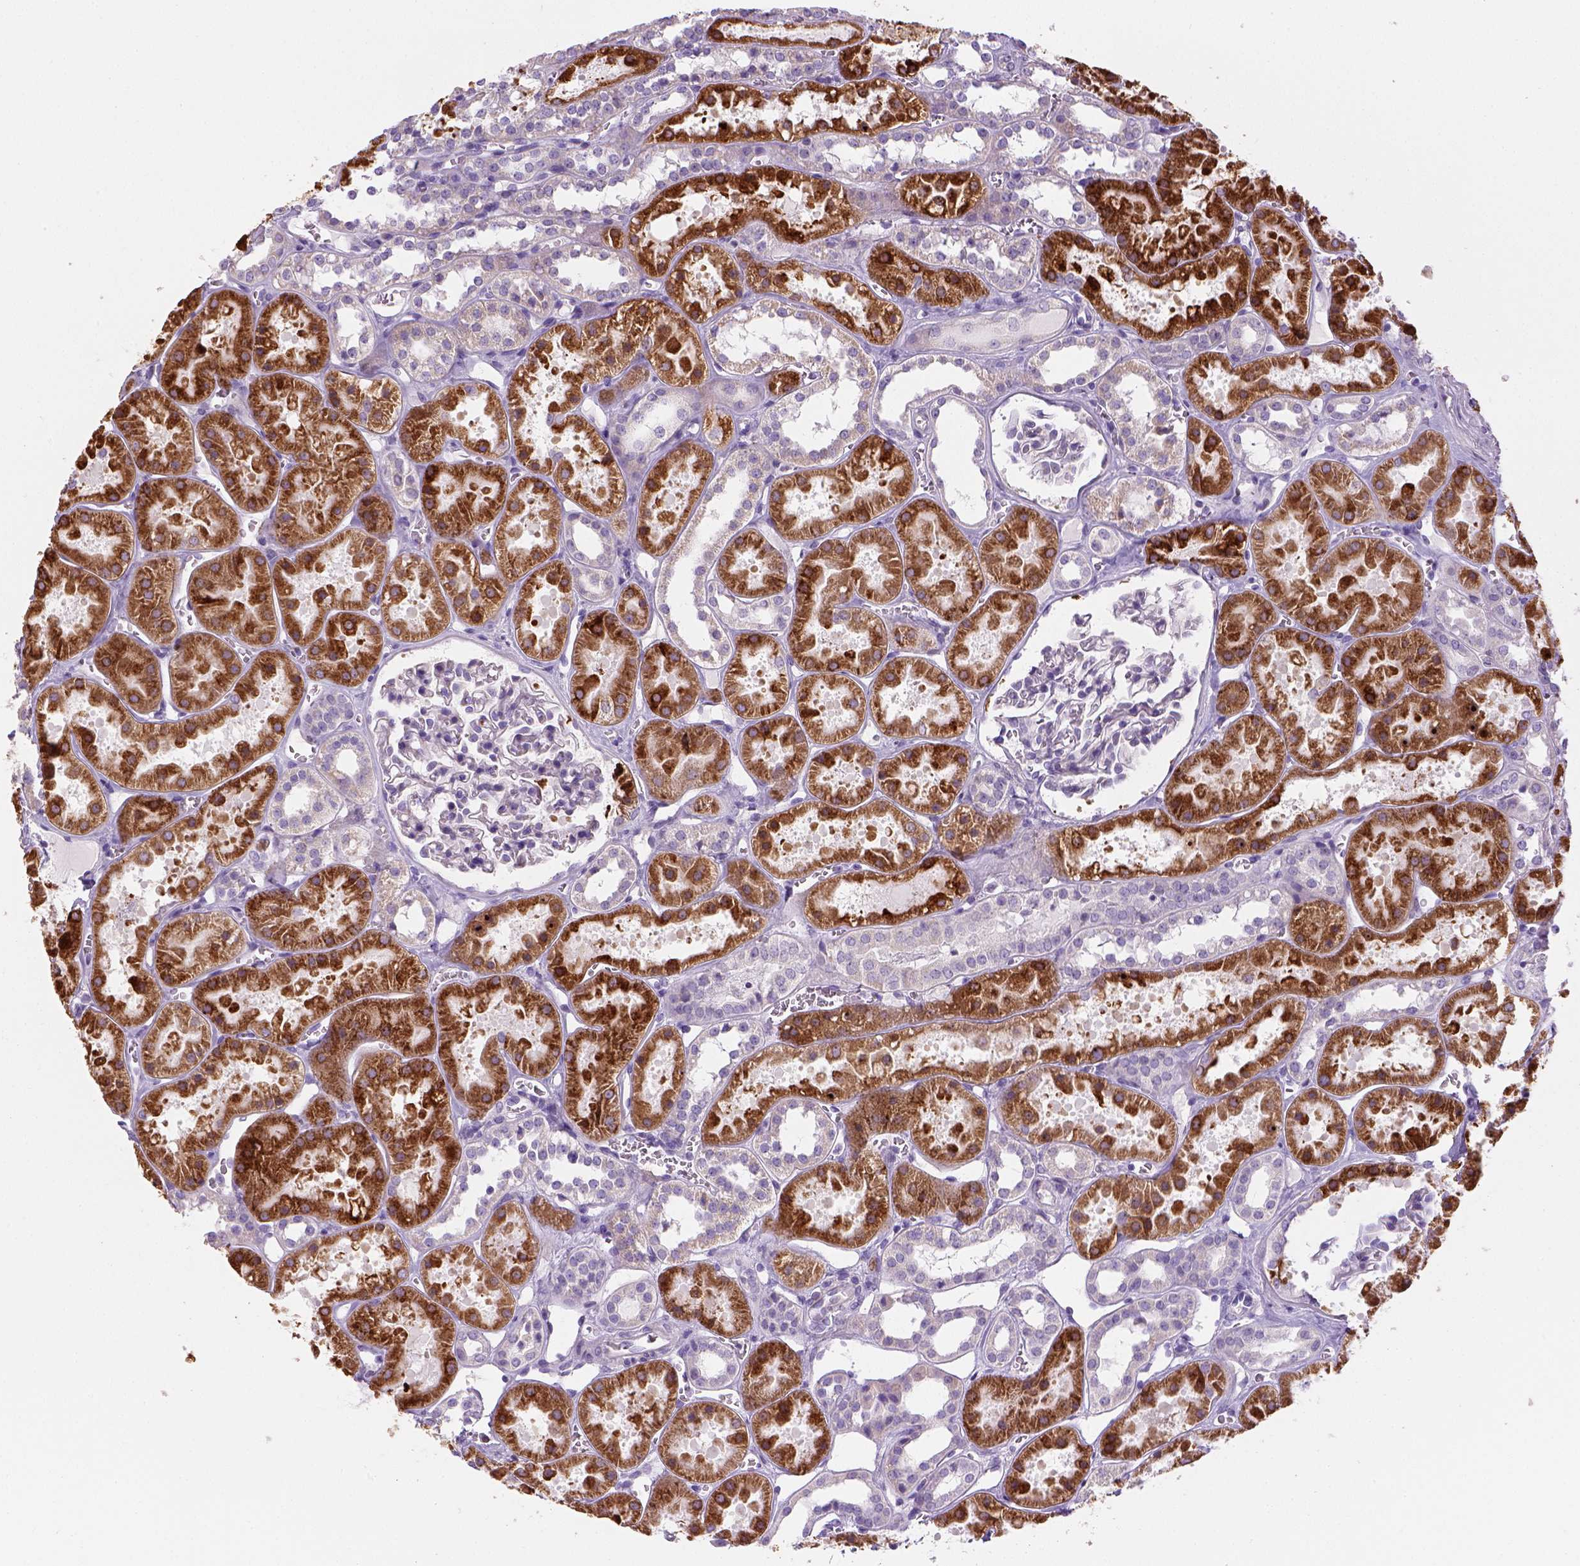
{"staining": {"intensity": "negative", "quantity": "none", "location": "none"}, "tissue": "kidney", "cell_type": "Cells in glomeruli", "image_type": "normal", "snomed": [{"axis": "morphology", "description": "Normal tissue, NOS"}, {"axis": "topography", "description": "Kidney"}], "caption": "DAB (3,3'-diaminobenzidine) immunohistochemical staining of unremarkable human kidney shows no significant staining in cells in glomeruli.", "gene": "CES2", "patient": {"sex": "female", "age": 41}}